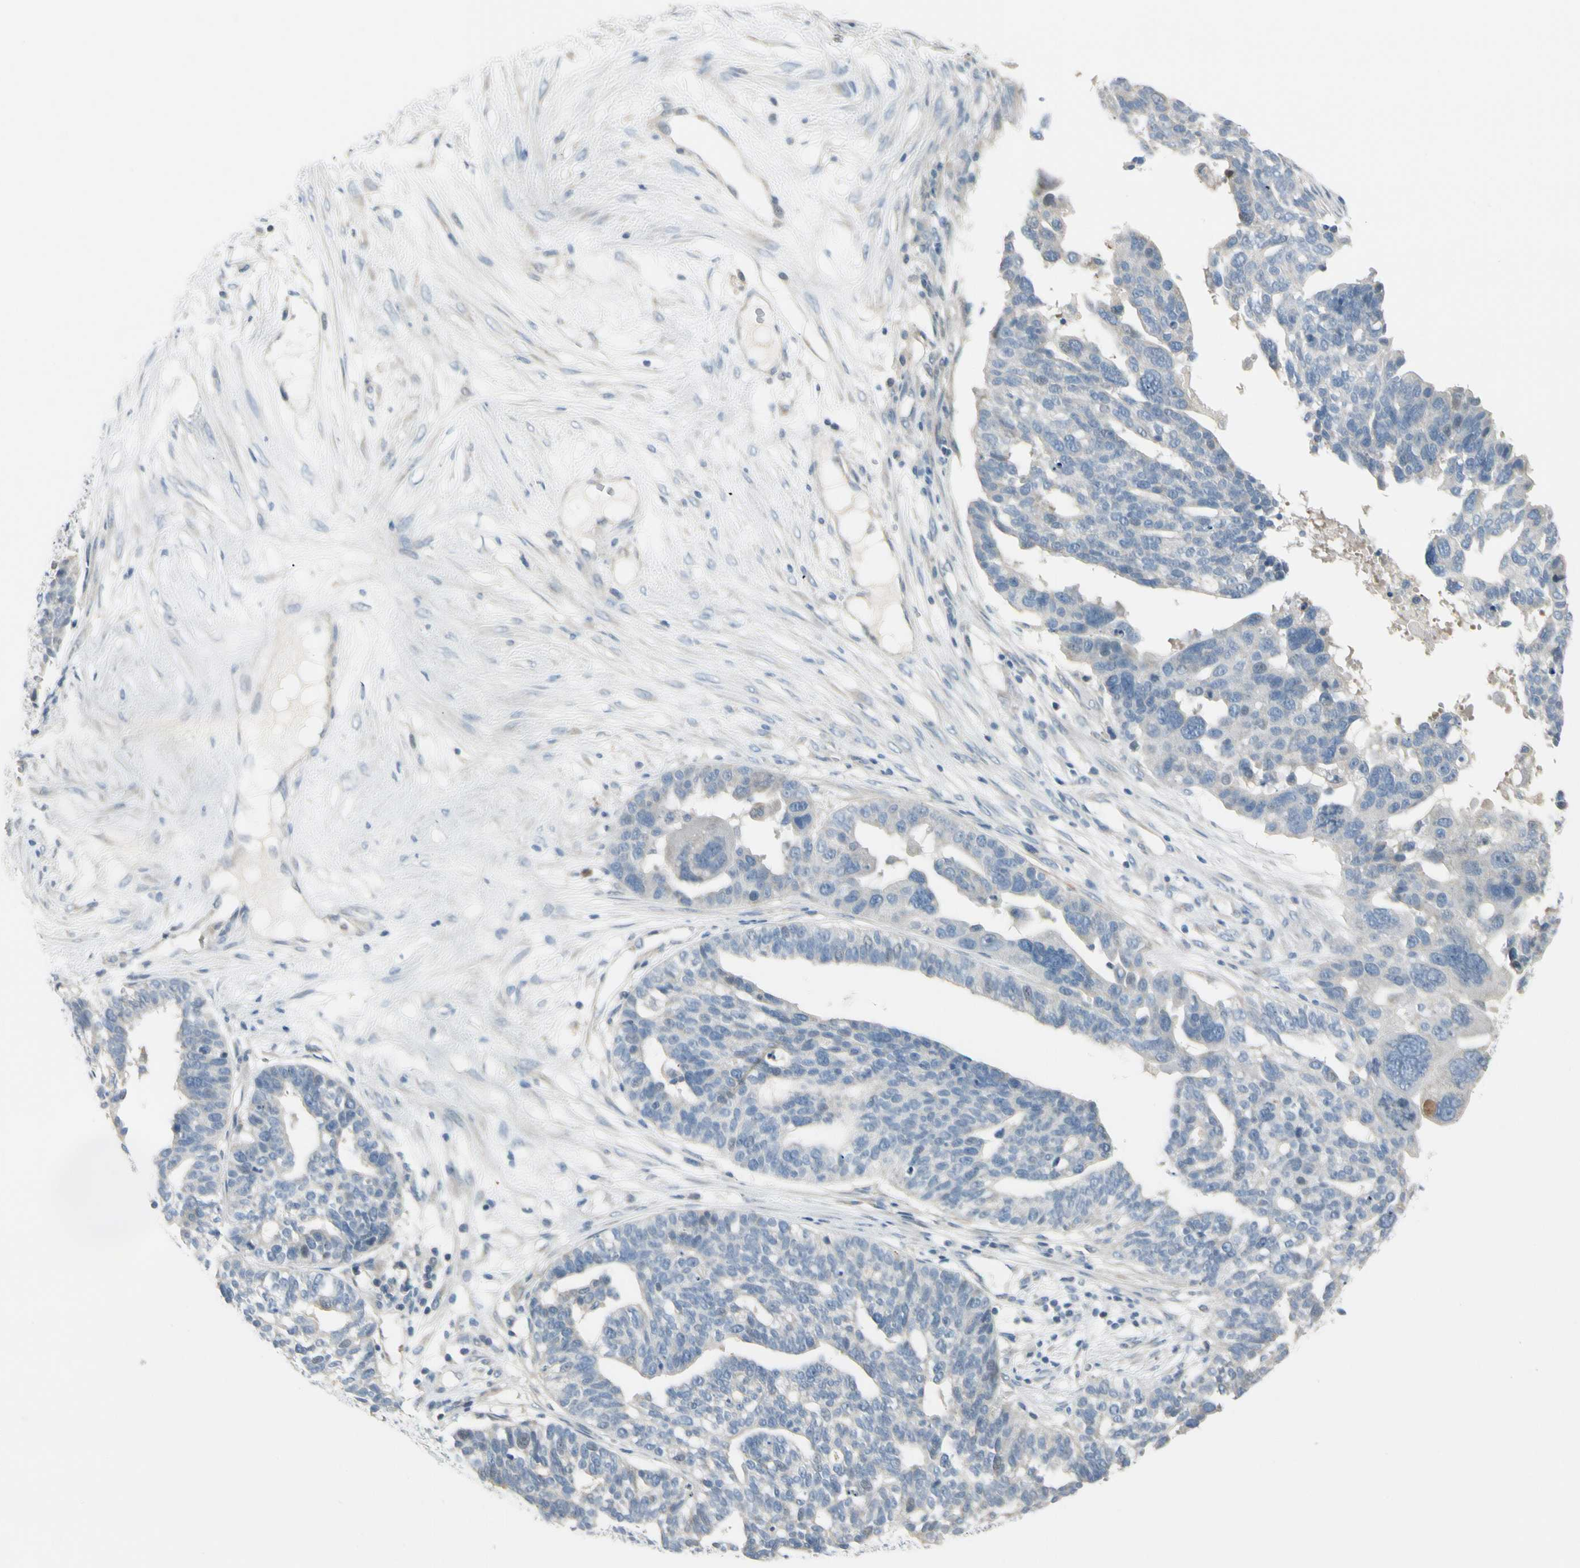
{"staining": {"intensity": "negative", "quantity": "none", "location": "none"}, "tissue": "ovarian cancer", "cell_type": "Tumor cells", "image_type": "cancer", "snomed": [{"axis": "morphology", "description": "Cystadenocarcinoma, serous, NOS"}, {"axis": "topography", "description": "Ovary"}], "caption": "High magnification brightfield microscopy of ovarian serous cystadenocarcinoma stained with DAB (3,3'-diaminobenzidine) (brown) and counterstained with hematoxylin (blue): tumor cells show no significant expression. (Immunohistochemistry, brightfield microscopy, high magnification).", "gene": "CYP2E1", "patient": {"sex": "female", "age": 59}}